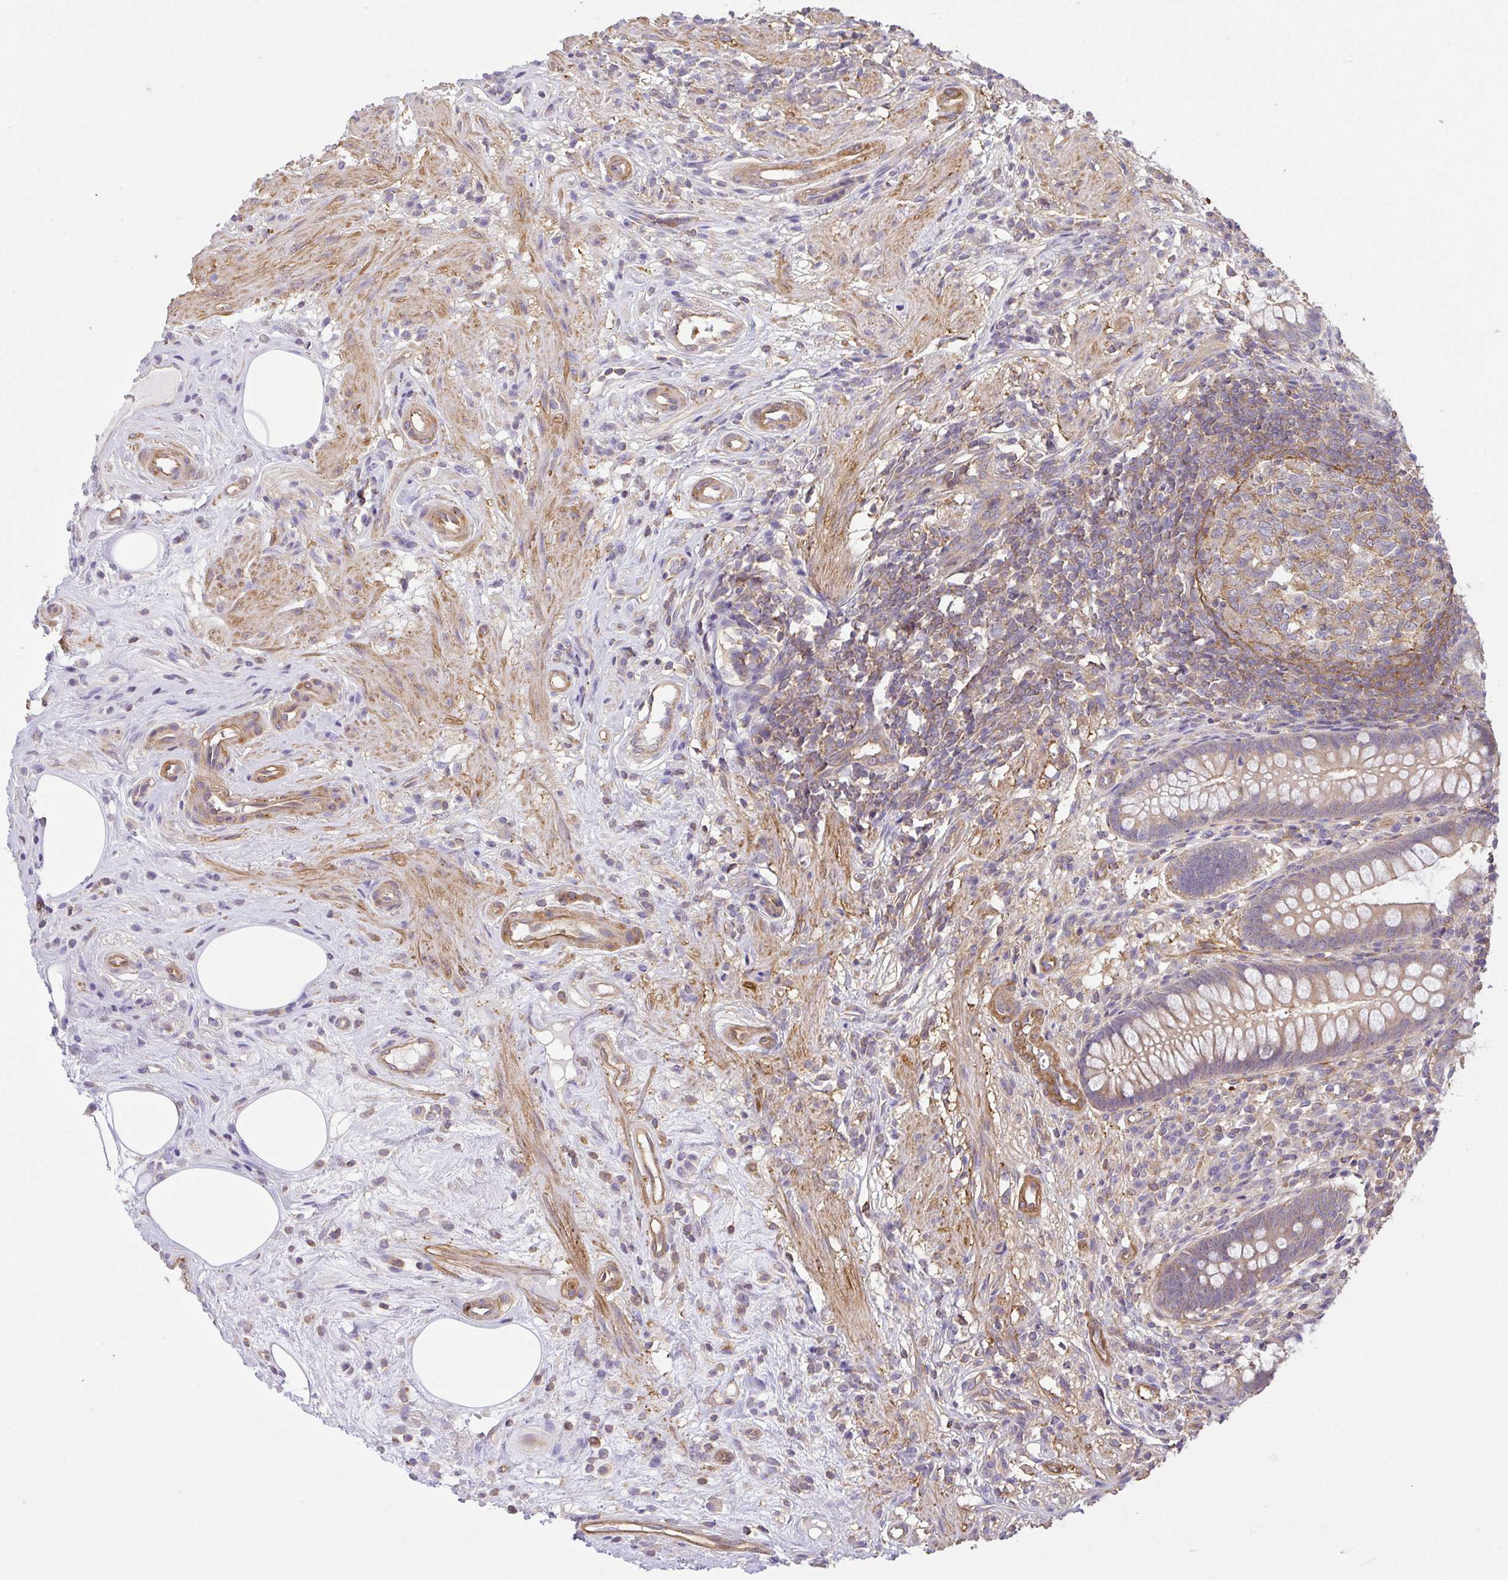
{"staining": {"intensity": "moderate", "quantity": ">75%", "location": "cytoplasmic/membranous"}, "tissue": "appendix", "cell_type": "Glandular cells", "image_type": "normal", "snomed": [{"axis": "morphology", "description": "Normal tissue, NOS"}, {"axis": "topography", "description": "Appendix"}], "caption": "Immunohistochemical staining of benign human appendix shows moderate cytoplasmic/membranous protein staining in about >75% of glandular cells.", "gene": "TMEM229A", "patient": {"sex": "female", "age": 56}}